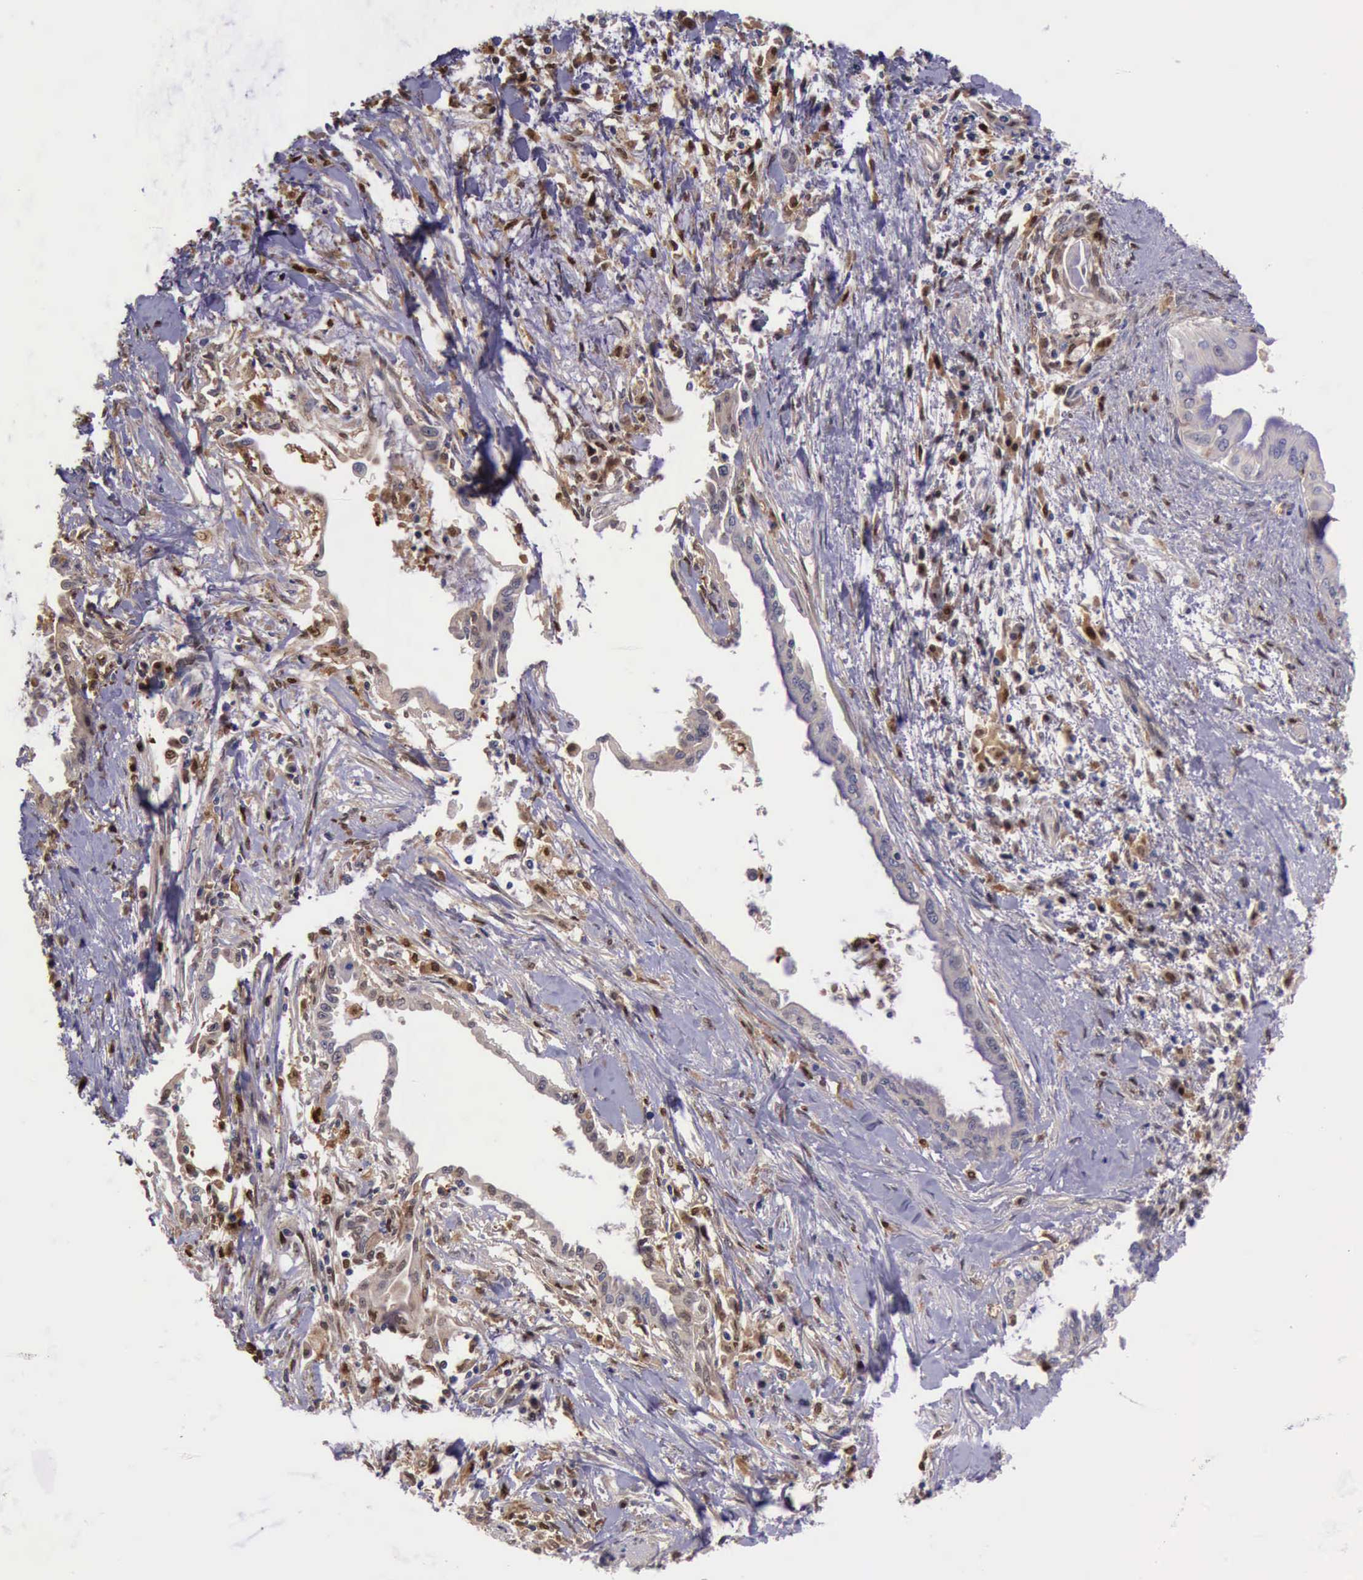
{"staining": {"intensity": "weak", "quantity": "<25%", "location": "cytoplasmic/membranous,nuclear"}, "tissue": "pancreatic cancer", "cell_type": "Tumor cells", "image_type": "cancer", "snomed": [{"axis": "morphology", "description": "Adenocarcinoma, NOS"}, {"axis": "topography", "description": "Pancreas"}], "caption": "A histopathology image of pancreatic cancer (adenocarcinoma) stained for a protein demonstrates no brown staining in tumor cells. (Brightfield microscopy of DAB (3,3'-diaminobenzidine) immunohistochemistry (IHC) at high magnification).", "gene": "TYMP", "patient": {"sex": "female", "age": 64}}